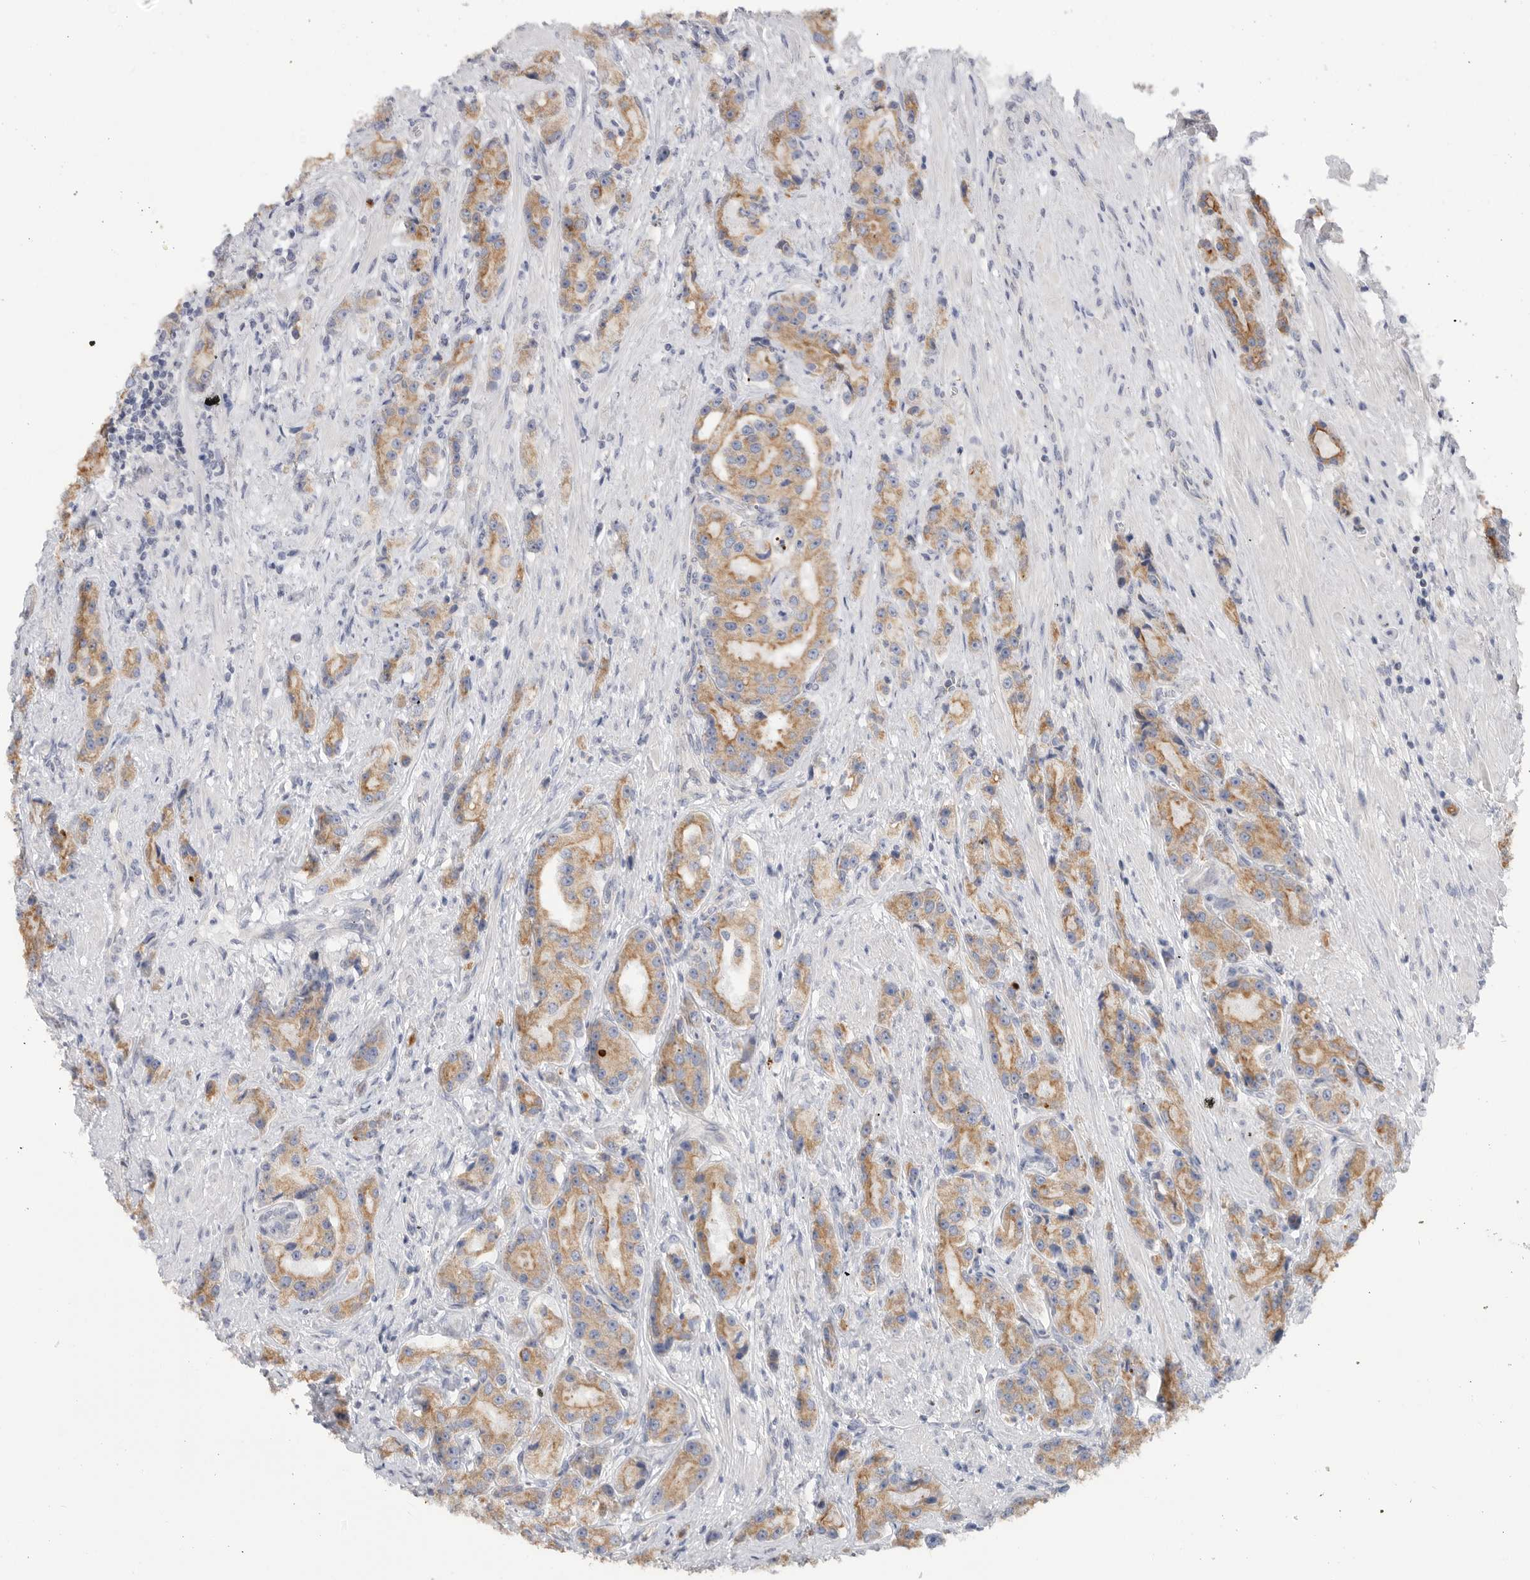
{"staining": {"intensity": "moderate", "quantity": ">75%", "location": "cytoplasmic/membranous"}, "tissue": "prostate cancer", "cell_type": "Tumor cells", "image_type": "cancer", "snomed": [{"axis": "morphology", "description": "Adenocarcinoma, High grade"}, {"axis": "topography", "description": "Prostate"}], "caption": "A high-resolution photomicrograph shows immunohistochemistry staining of prostate cancer (high-grade adenocarcinoma), which displays moderate cytoplasmic/membranous positivity in approximately >75% of tumor cells.", "gene": "MTFR1L", "patient": {"sex": "male", "age": 60}}